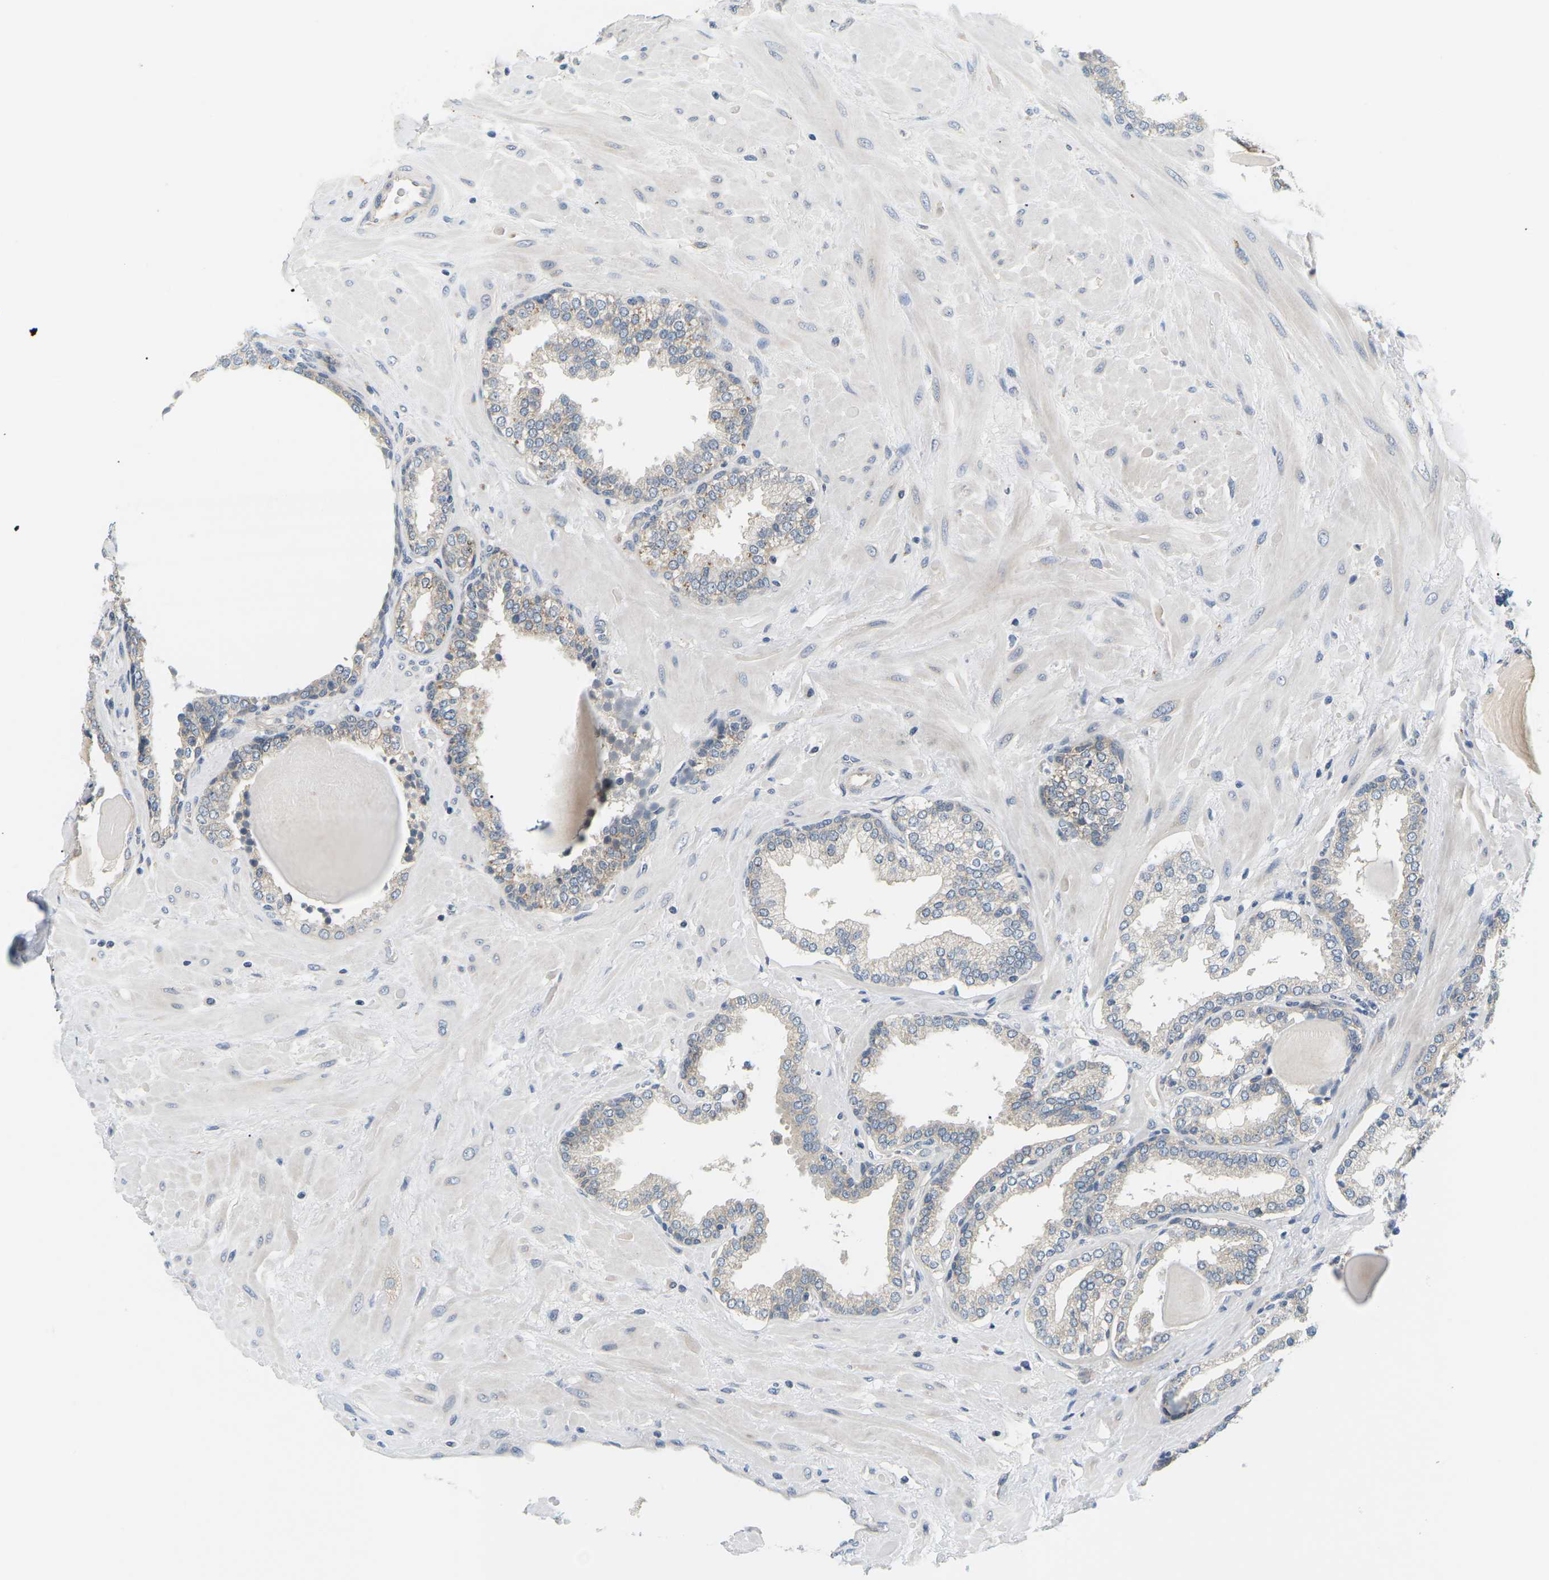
{"staining": {"intensity": "negative", "quantity": "none", "location": "none"}, "tissue": "prostate", "cell_type": "Glandular cells", "image_type": "normal", "snomed": [{"axis": "morphology", "description": "Normal tissue, NOS"}, {"axis": "topography", "description": "Prostate"}], "caption": "An immunohistochemistry (IHC) image of normal prostate is shown. There is no staining in glandular cells of prostate.", "gene": "EVA1C", "patient": {"sex": "male", "age": 51}}